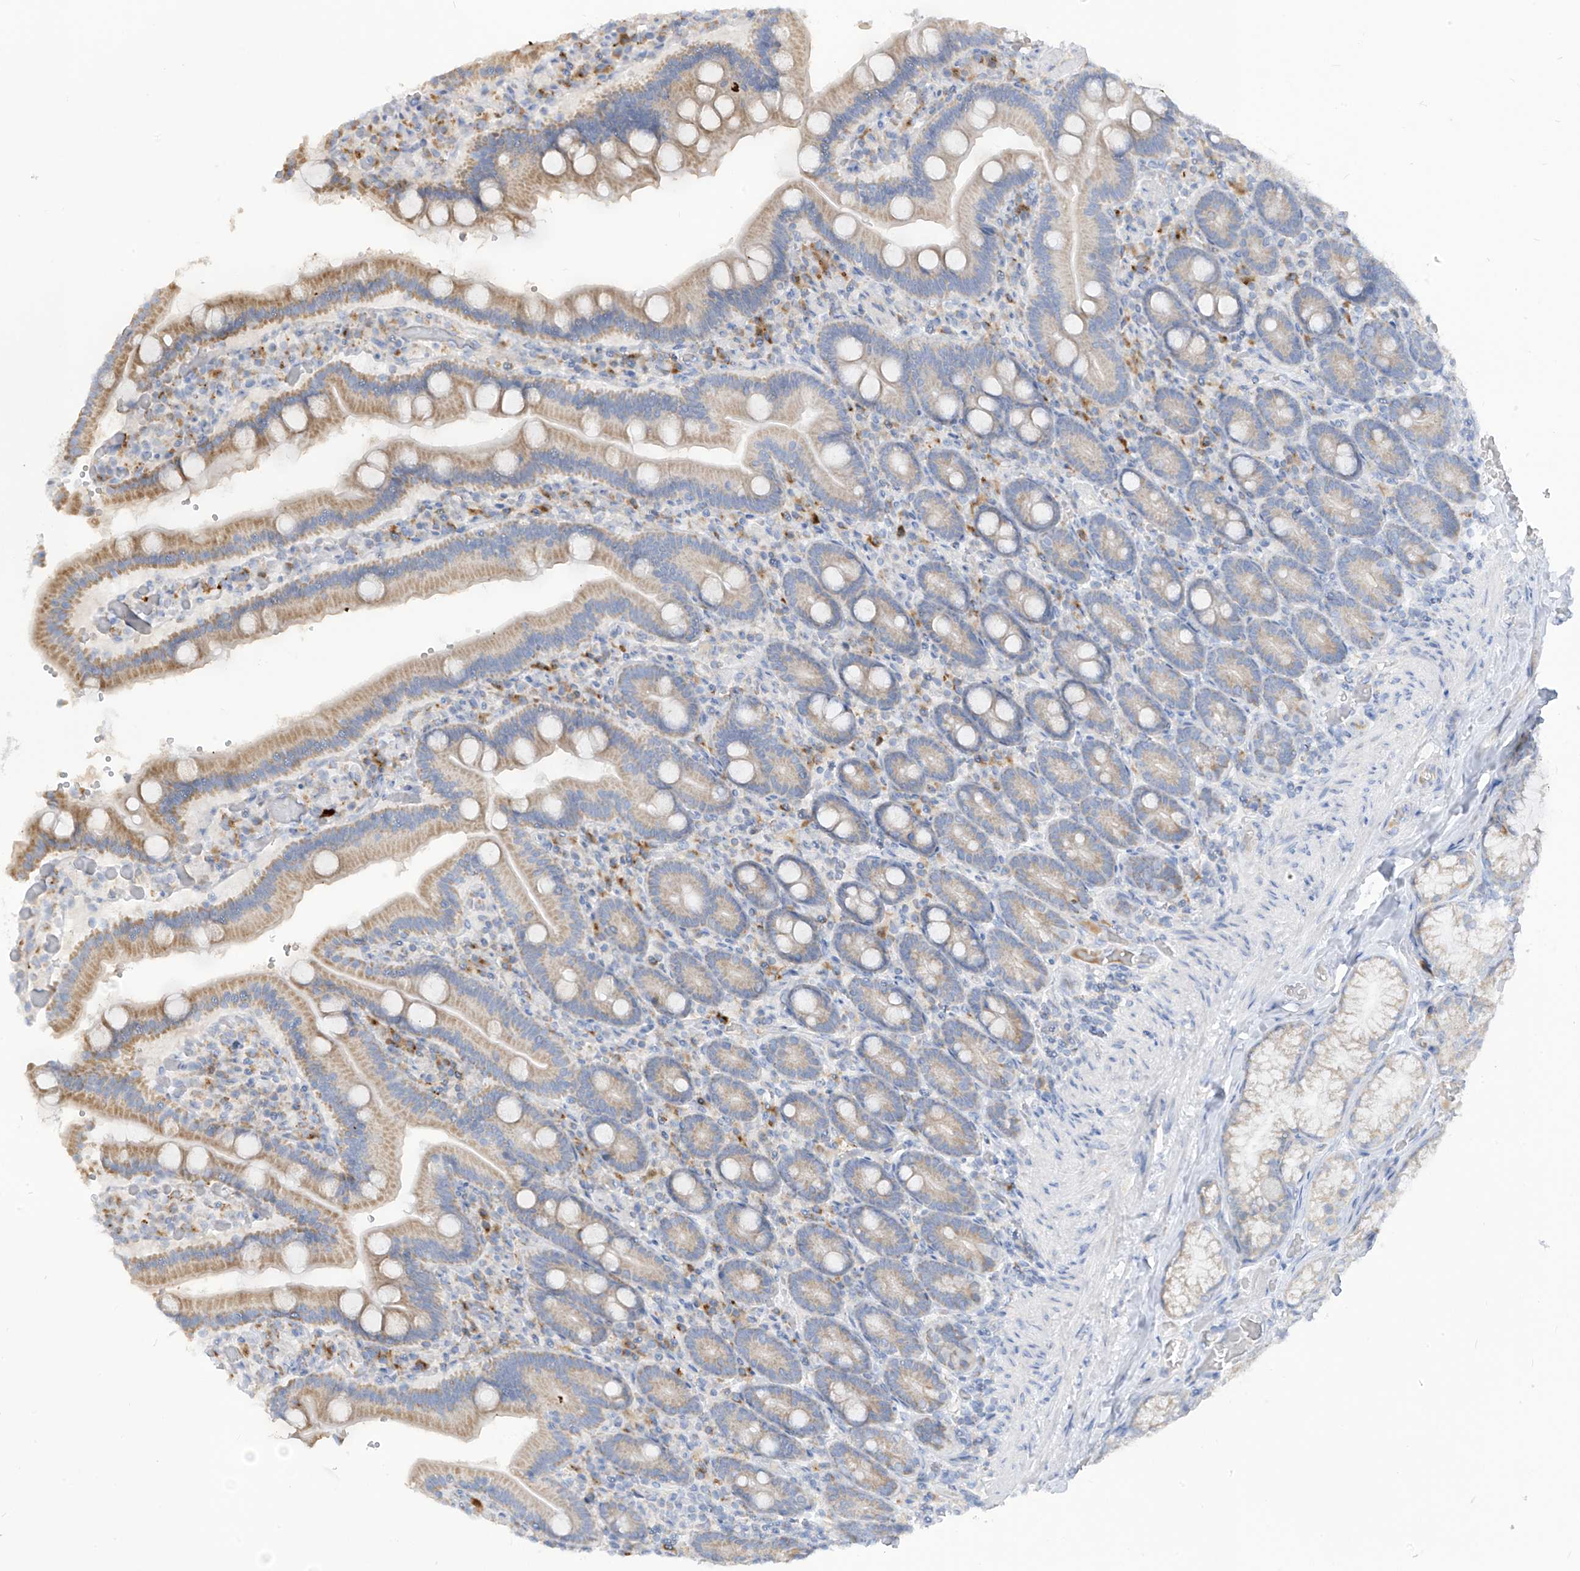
{"staining": {"intensity": "weak", "quantity": "25%-75%", "location": "cytoplasmic/membranous"}, "tissue": "duodenum", "cell_type": "Glandular cells", "image_type": "normal", "snomed": [{"axis": "morphology", "description": "Normal tissue, NOS"}, {"axis": "topography", "description": "Duodenum"}], "caption": "A brown stain highlights weak cytoplasmic/membranous staining of a protein in glandular cells of normal duodenum. (brown staining indicates protein expression, while blue staining denotes nuclei).", "gene": "ZNF404", "patient": {"sex": "female", "age": 62}}